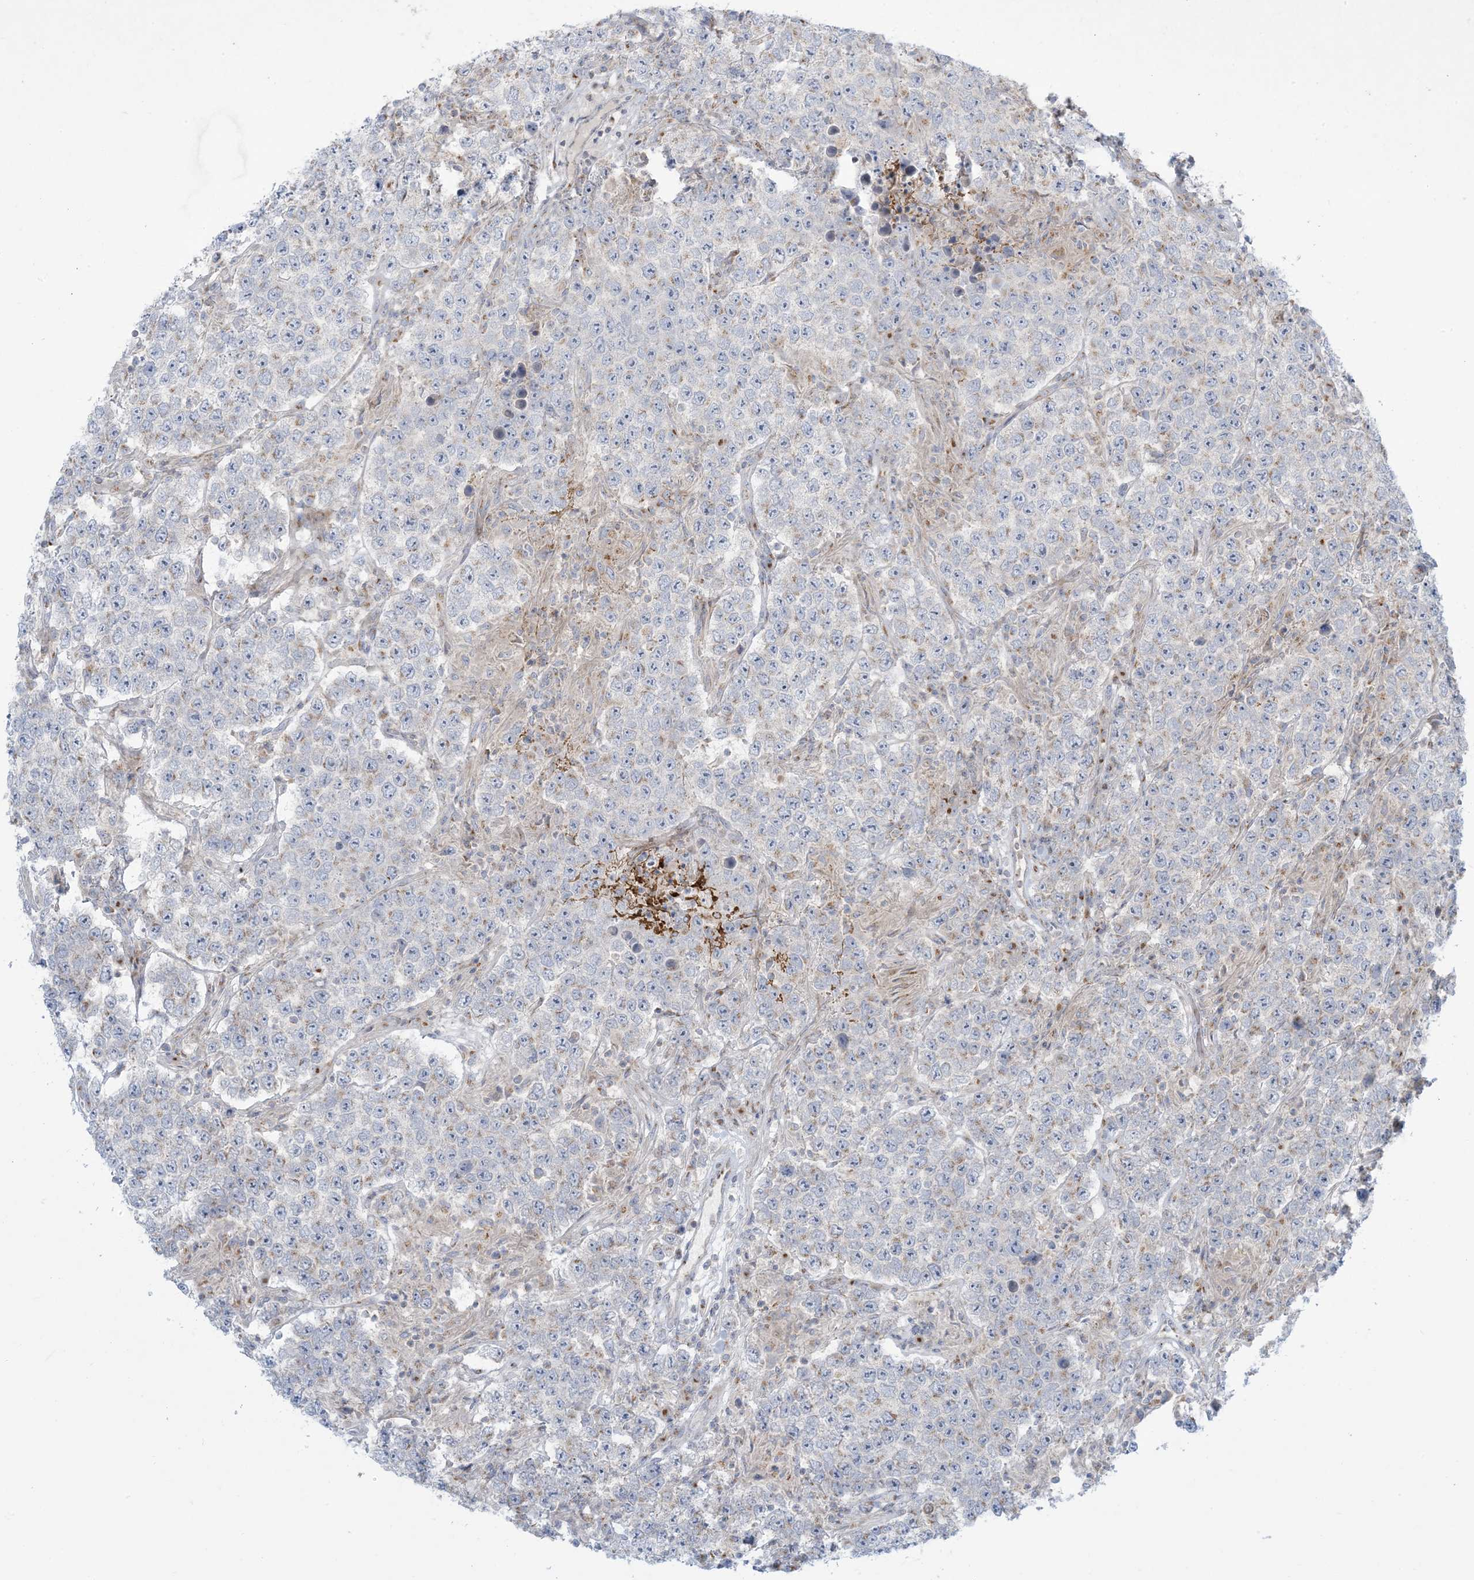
{"staining": {"intensity": "moderate", "quantity": "<25%", "location": "cytoplasmic/membranous"}, "tissue": "testis cancer", "cell_type": "Tumor cells", "image_type": "cancer", "snomed": [{"axis": "morphology", "description": "Normal tissue, NOS"}, {"axis": "morphology", "description": "Urothelial carcinoma, High grade"}, {"axis": "morphology", "description": "Seminoma, NOS"}, {"axis": "morphology", "description": "Carcinoma, Embryonal, NOS"}, {"axis": "topography", "description": "Urinary bladder"}, {"axis": "topography", "description": "Testis"}], "caption": "This image shows immunohistochemistry (IHC) staining of testis cancer, with low moderate cytoplasmic/membranous staining in about <25% of tumor cells.", "gene": "AFTPH", "patient": {"sex": "male", "age": 41}}